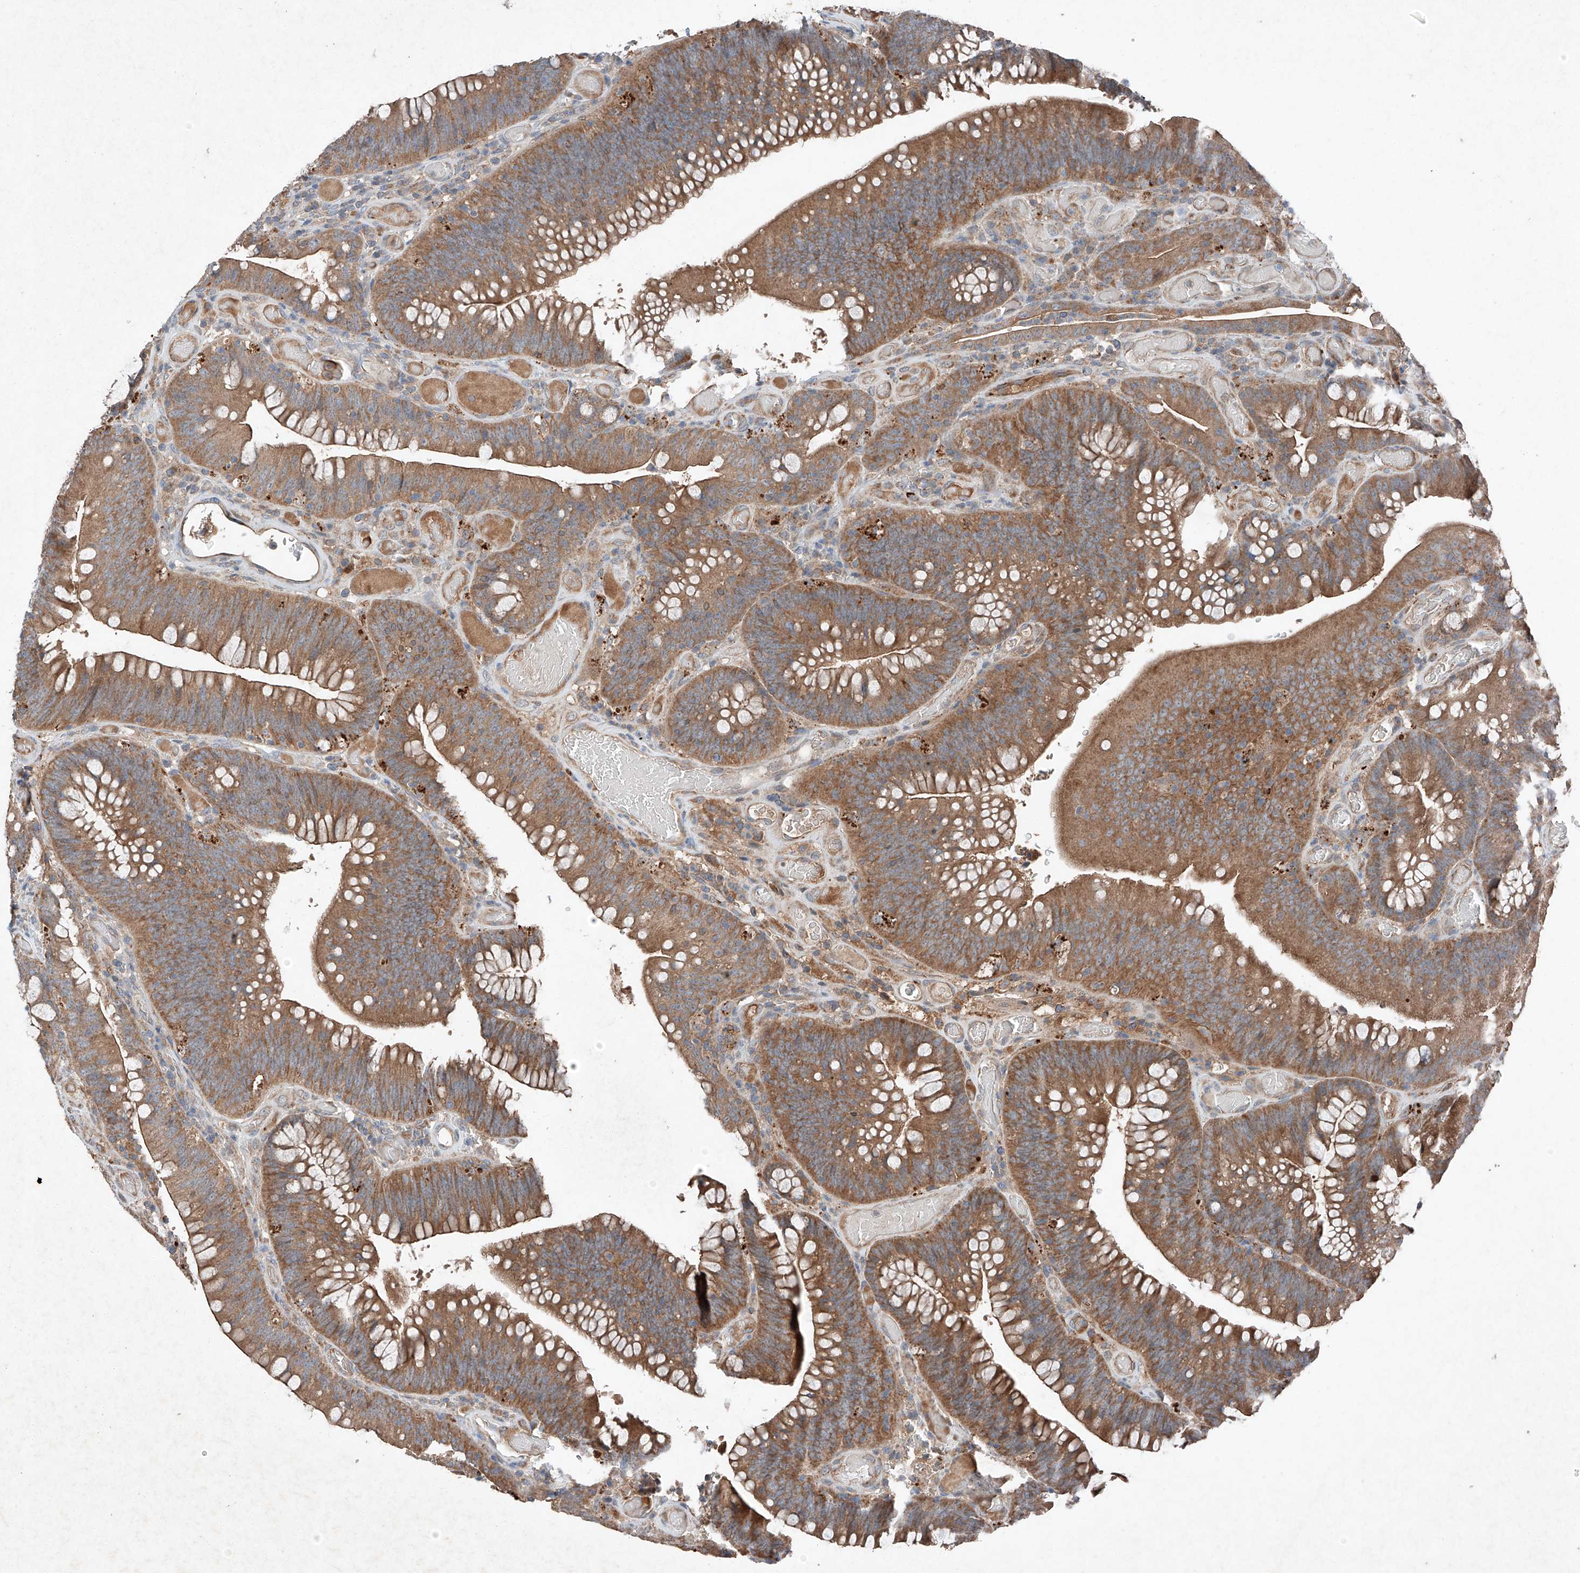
{"staining": {"intensity": "moderate", "quantity": ">75%", "location": "cytoplasmic/membranous"}, "tissue": "colorectal cancer", "cell_type": "Tumor cells", "image_type": "cancer", "snomed": [{"axis": "morphology", "description": "Normal tissue, NOS"}, {"axis": "topography", "description": "Colon"}], "caption": "The histopathology image demonstrates immunohistochemical staining of colorectal cancer. There is moderate cytoplasmic/membranous staining is present in approximately >75% of tumor cells. The staining is performed using DAB brown chromogen to label protein expression. The nuclei are counter-stained blue using hematoxylin.", "gene": "RUSC1", "patient": {"sex": "female", "age": 82}}